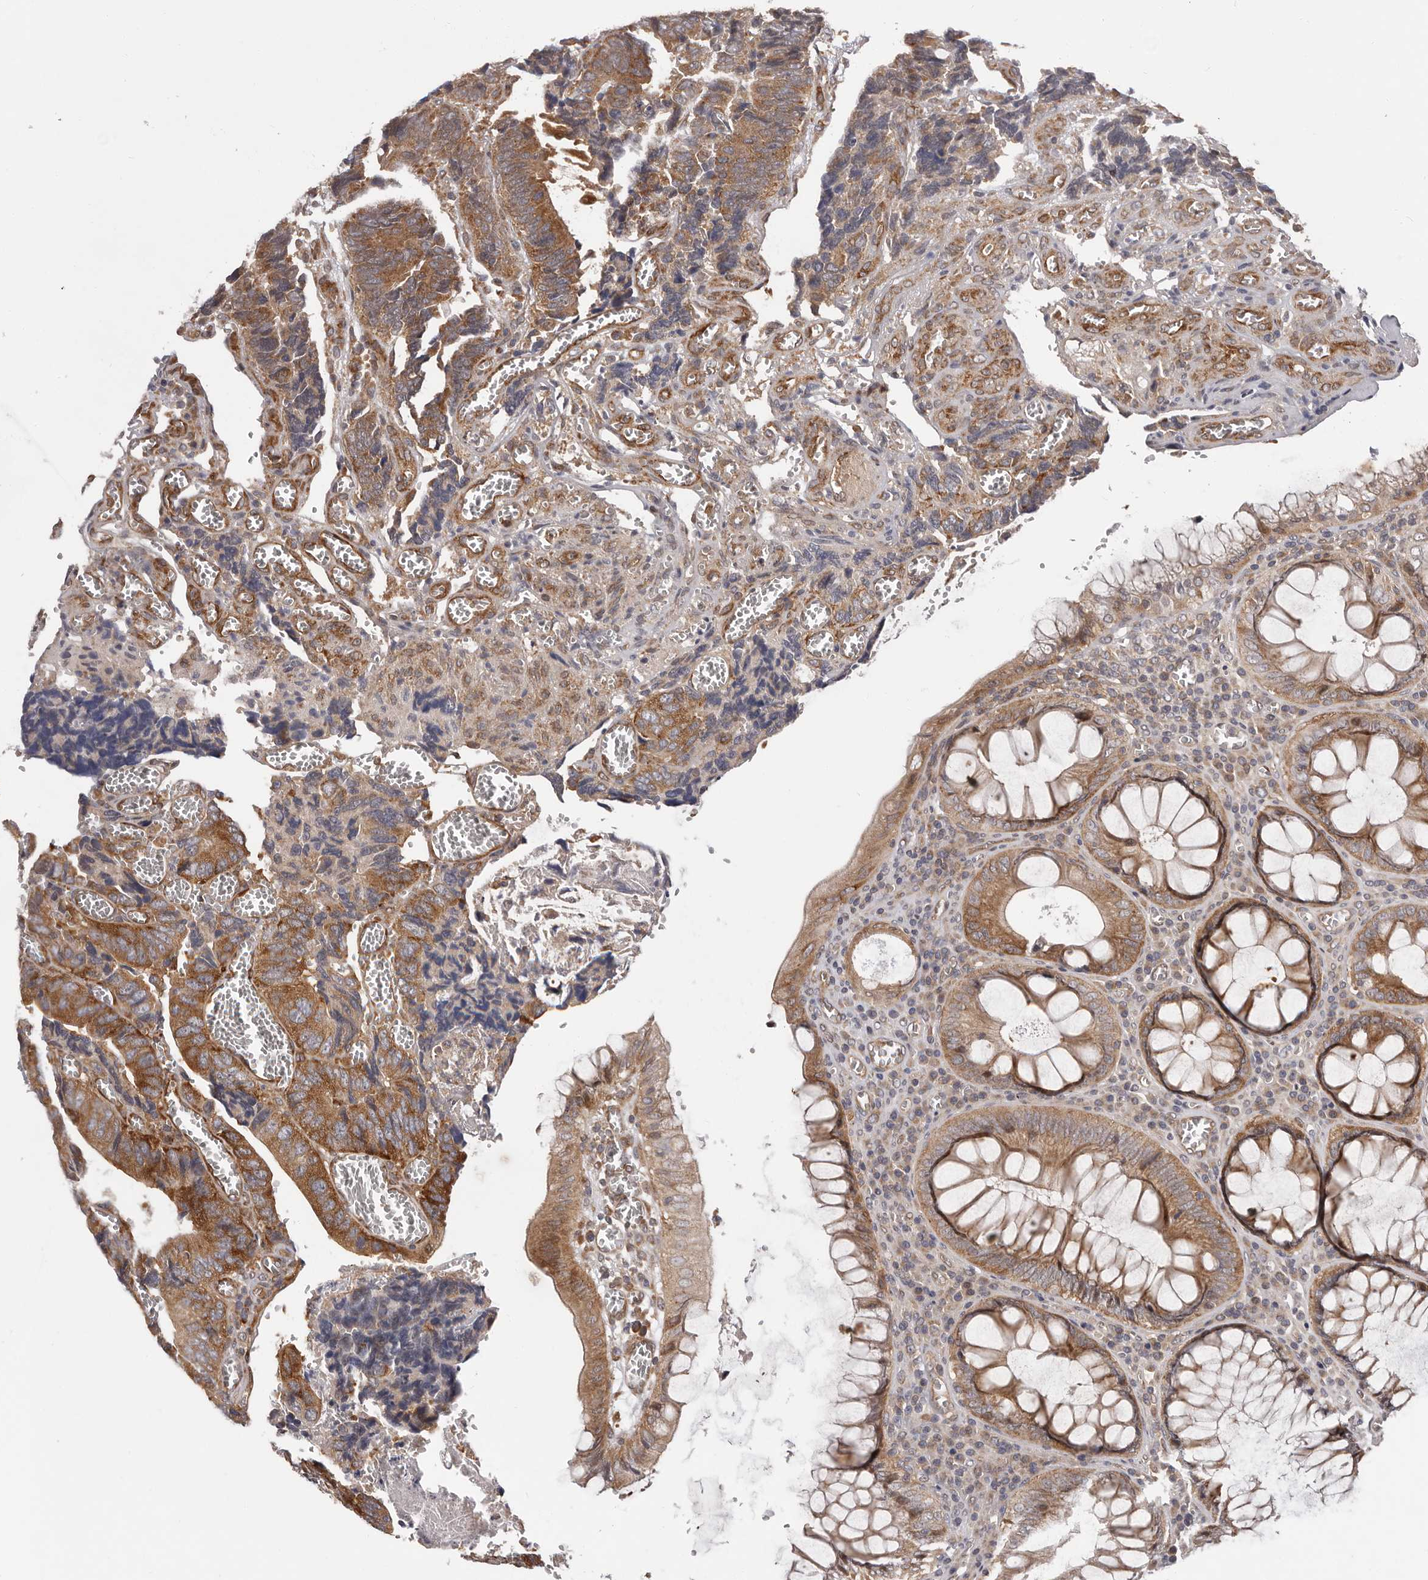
{"staining": {"intensity": "moderate", "quantity": ">75%", "location": "cytoplasmic/membranous"}, "tissue": "colorectal cancer", "cell_type": "Tumor cells", "image_type": "cancer", "snomed": [{"axis": "morphology", "description": "Adenocarcinoma, NOS"}, {"axis": "topography", "description": "Colon"}], "caption": "This is a micrograph of immunohistochemistry staining of adenocarcinoma (colorectal), which shows moderate staining in the cytoplasmic/membranous of tumor cells.", "gene": "VPS37A", "patient": {"sex": "male", "age": 72}}